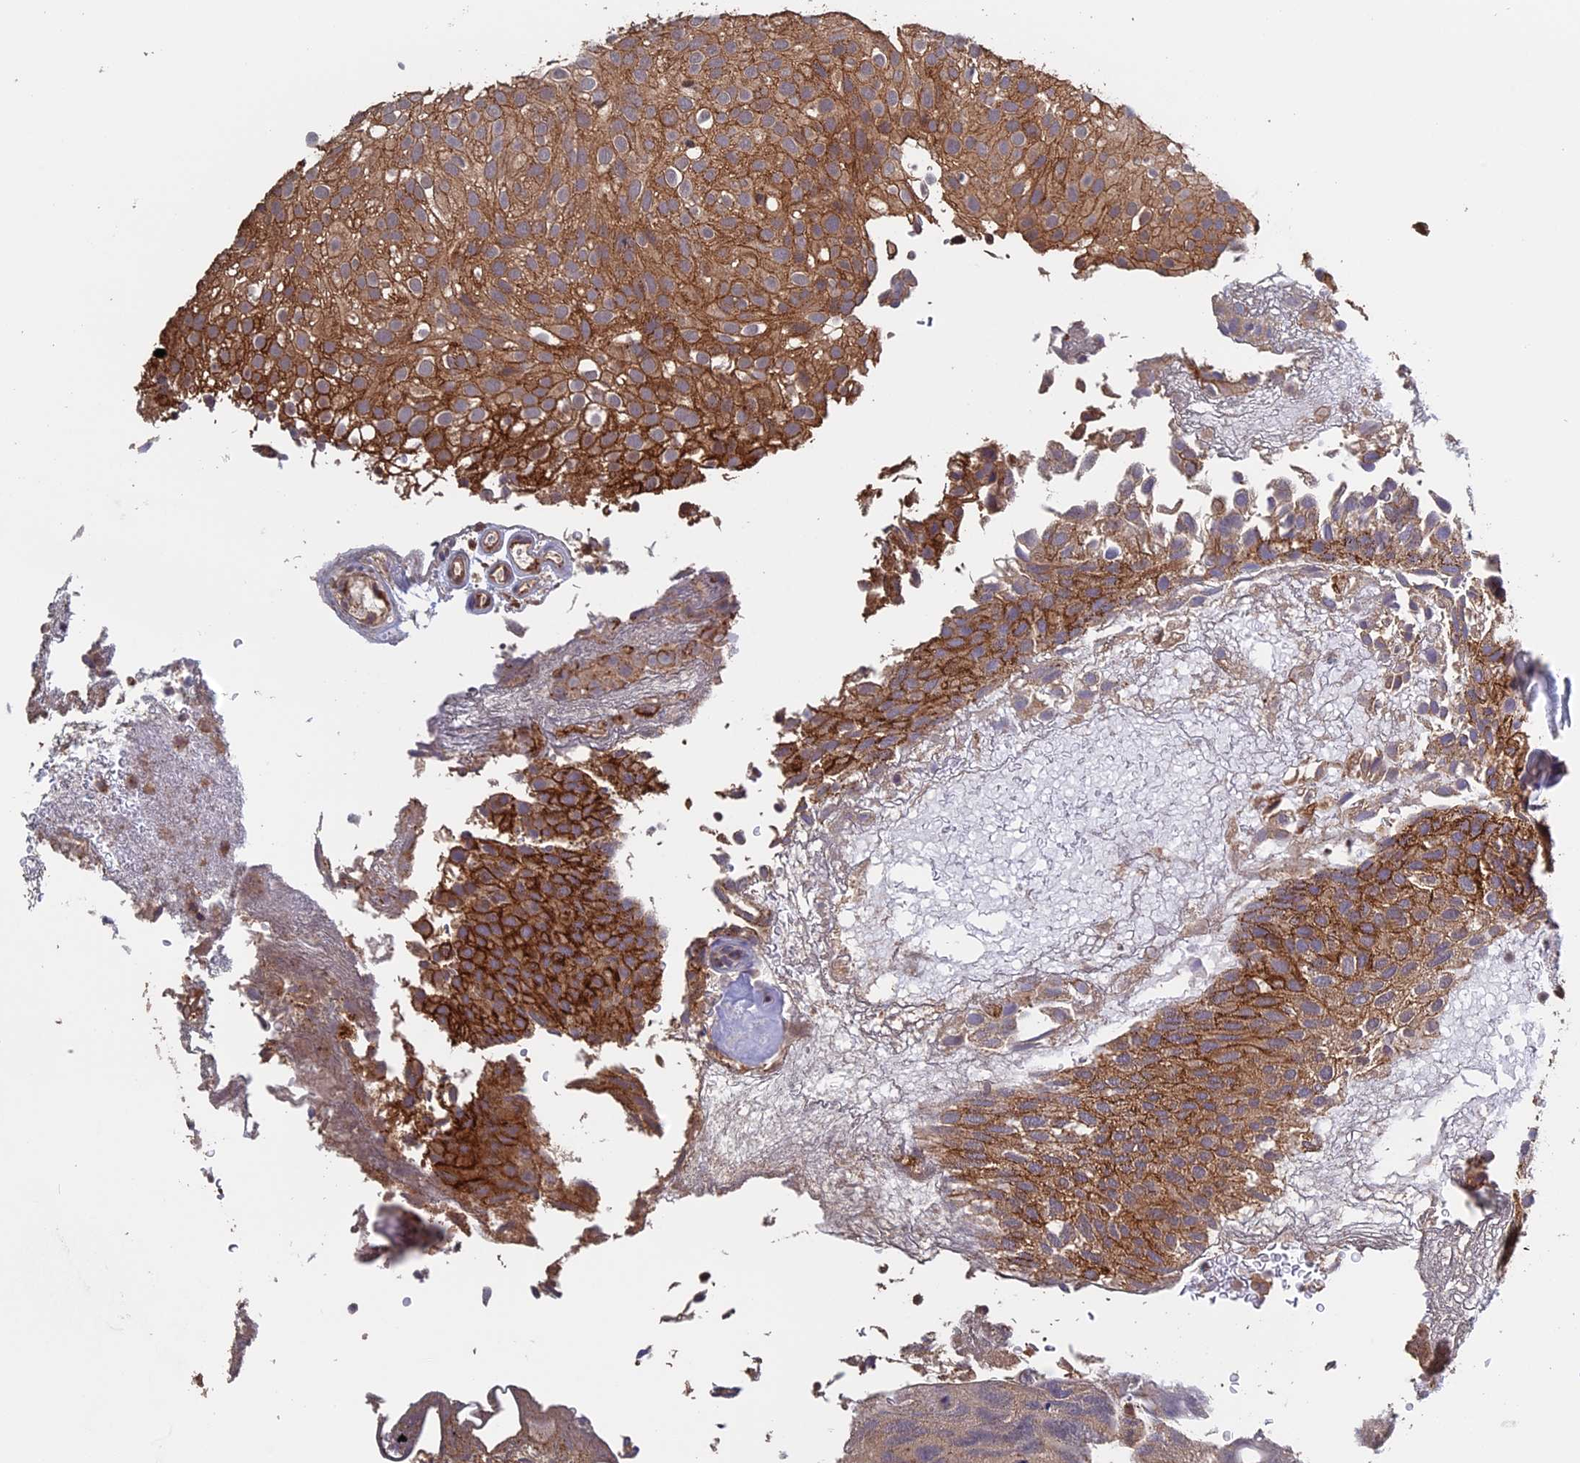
{"staining": {"intensity": "moderate", "quantity": ">75%", "location": "cytoplasmic/membranous"}, "tissue": "urothelial cancer", "cell_type": "Tumor cells", "image_type": "cancer", "snomed": [{"axis": "morphology", "description": "Urothelial carcinoma, Low grade"}, {"axis": "topography", "description": "Urinary bladder"}], "caption": "Low-grade urothelial carcinoma stained with DAB (3,3'-diaminobenzidine) IHC exhibits medium levels of moderate cytoplasmic/membranous positivity in about >75% of tumor cells. The staining is performed using DAB brown chromogen to label protein expression. The nuclei are counter-stained blue using hematoxylin.", "gene": "PIGQ", "patient": {"sex": "male", "age": 78}}